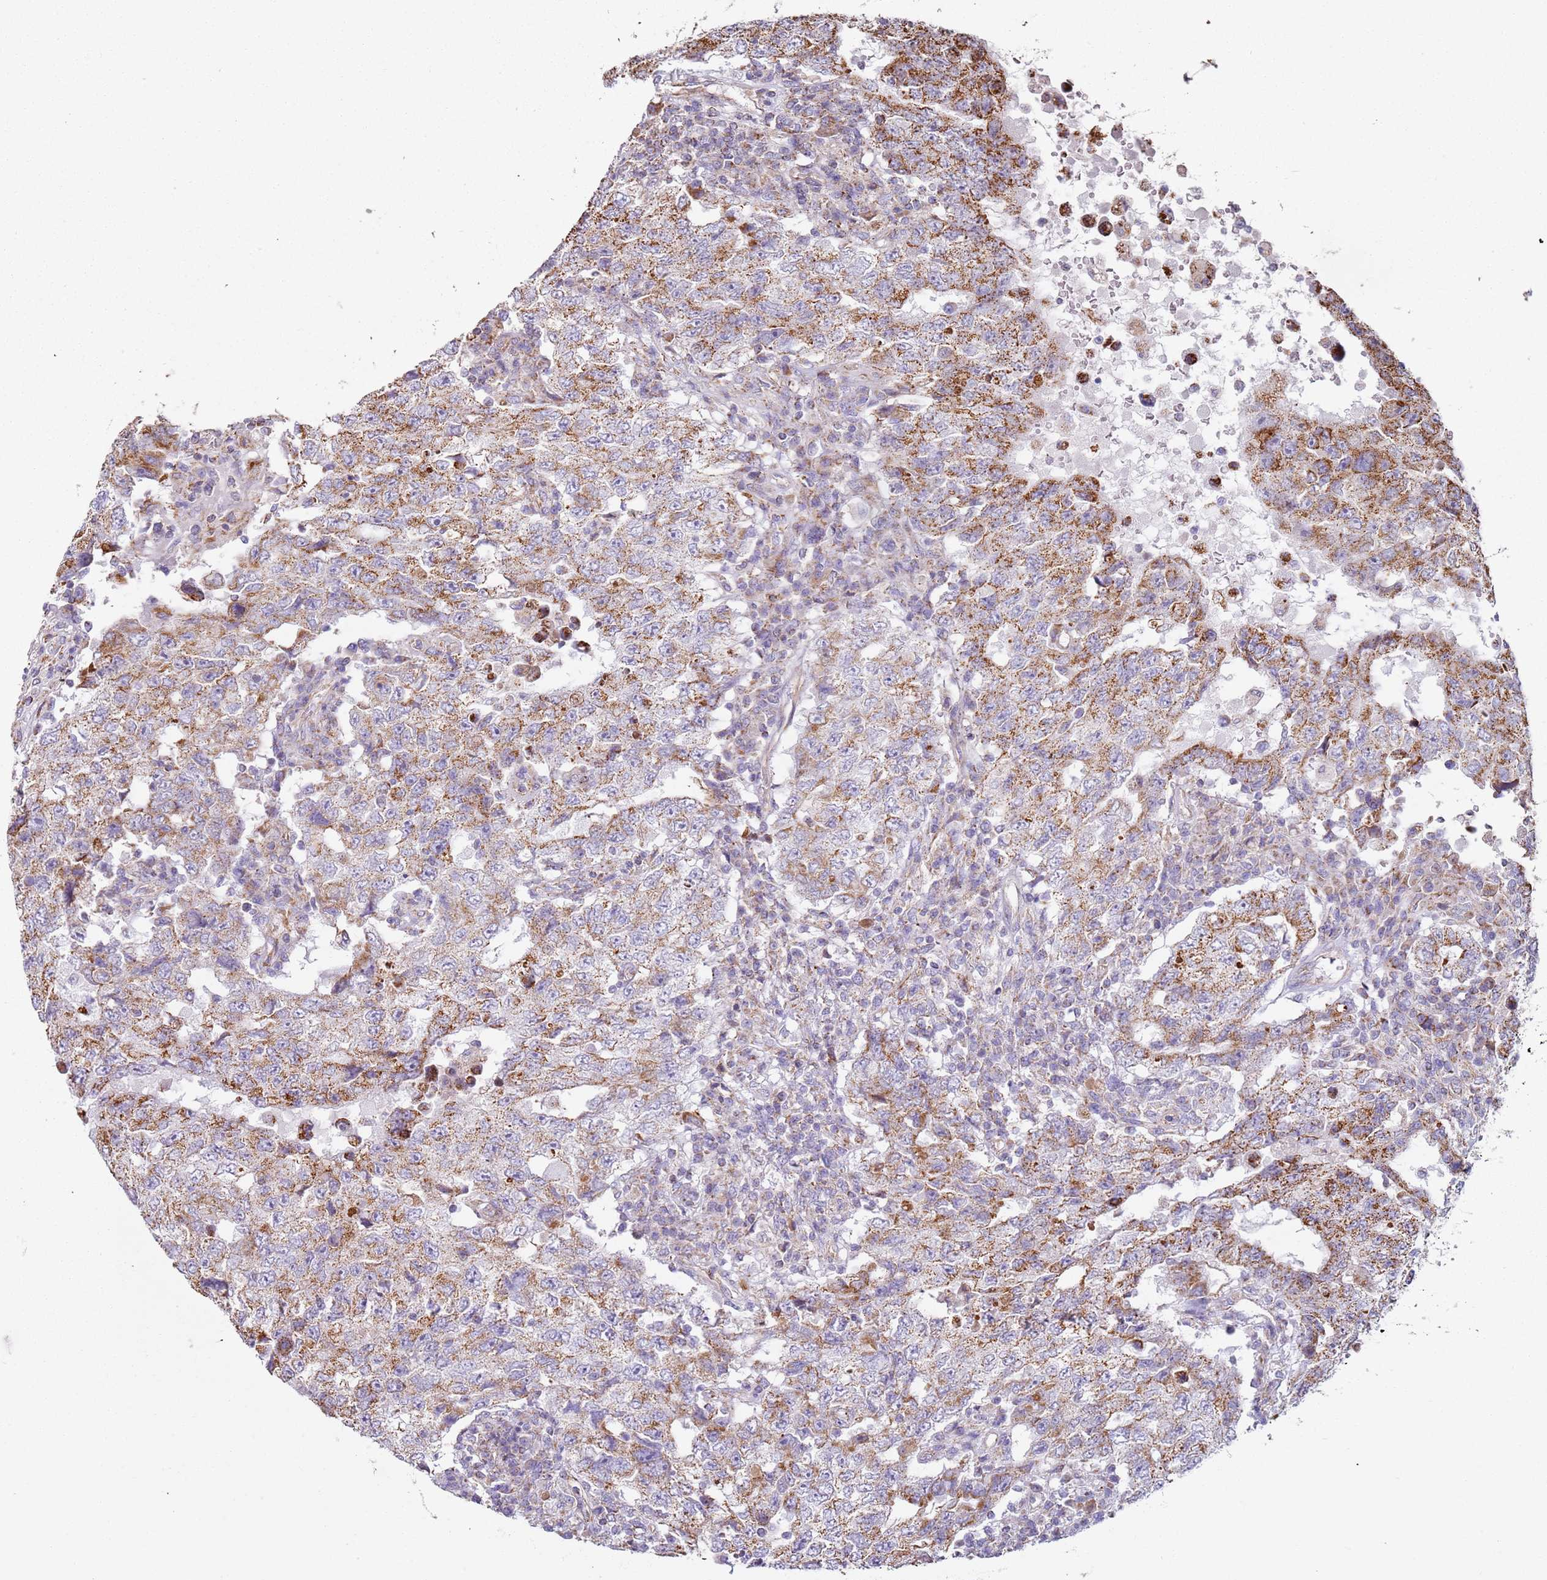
{"staining": {"intensity": "moderate", "quantity": "25%-75%", "location": "cytoplasmic/membranous"}, "tissue": "testis cancer", "cell_type": "Tumor cells", "image_type": "cancer", "snomed": [{"axis": "morphology", "description": "Carcinoma, Embryonal, NOS"}, {"axis": "topography", "description": "Testis"}], "caption": "Testis cancer (embryonal carcinoma) stained with a brown dye exhibits moderate cytoplasmic/membranous positive expression in about 25%-75% of tumor cells.", "gene": "ALS2", "patient": {"sex": "male", "age": 26}}